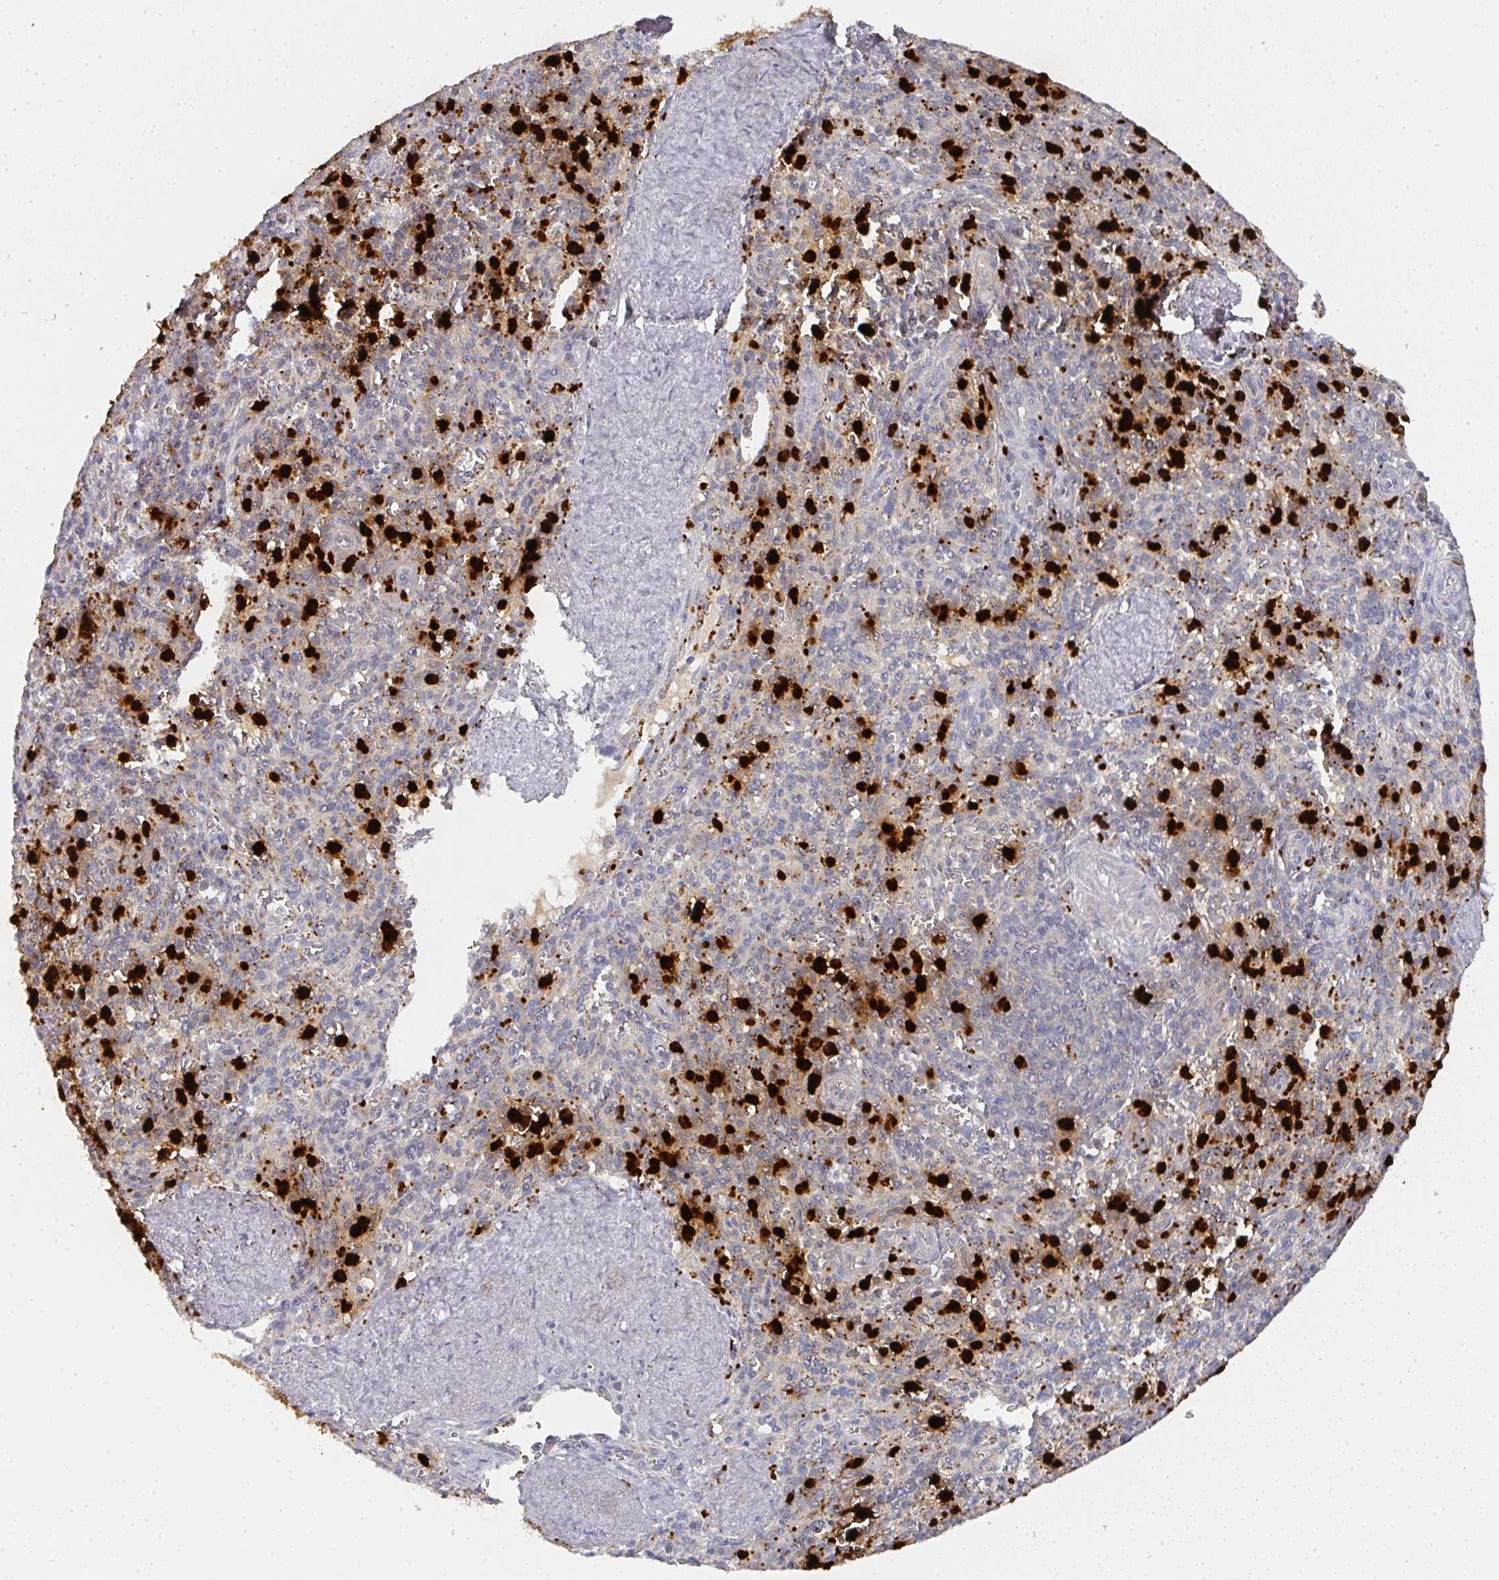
{"staining": {"intensity": "strong", "quantity": "25%-75%", "location": "cytoplasmic/membranous"}, "tissue": "spleen", "cell_type": "Cells in red pulp", "image_type": "normal", "snomed": [{"axis": "morphology", "description": "Normal tissue, NOS"}, {"axis": "topography", "description": "Spleen"}], "caption": "Strong cytoplasmic/membranous protein positivity is seen in approximately 25%-75% of cells in red pulp in spleen. (DAB IHC, brown staining for protein, blue staining for nuclei).", "gene": "CAMP", "patient": {"sex": "female", "age": 70}}